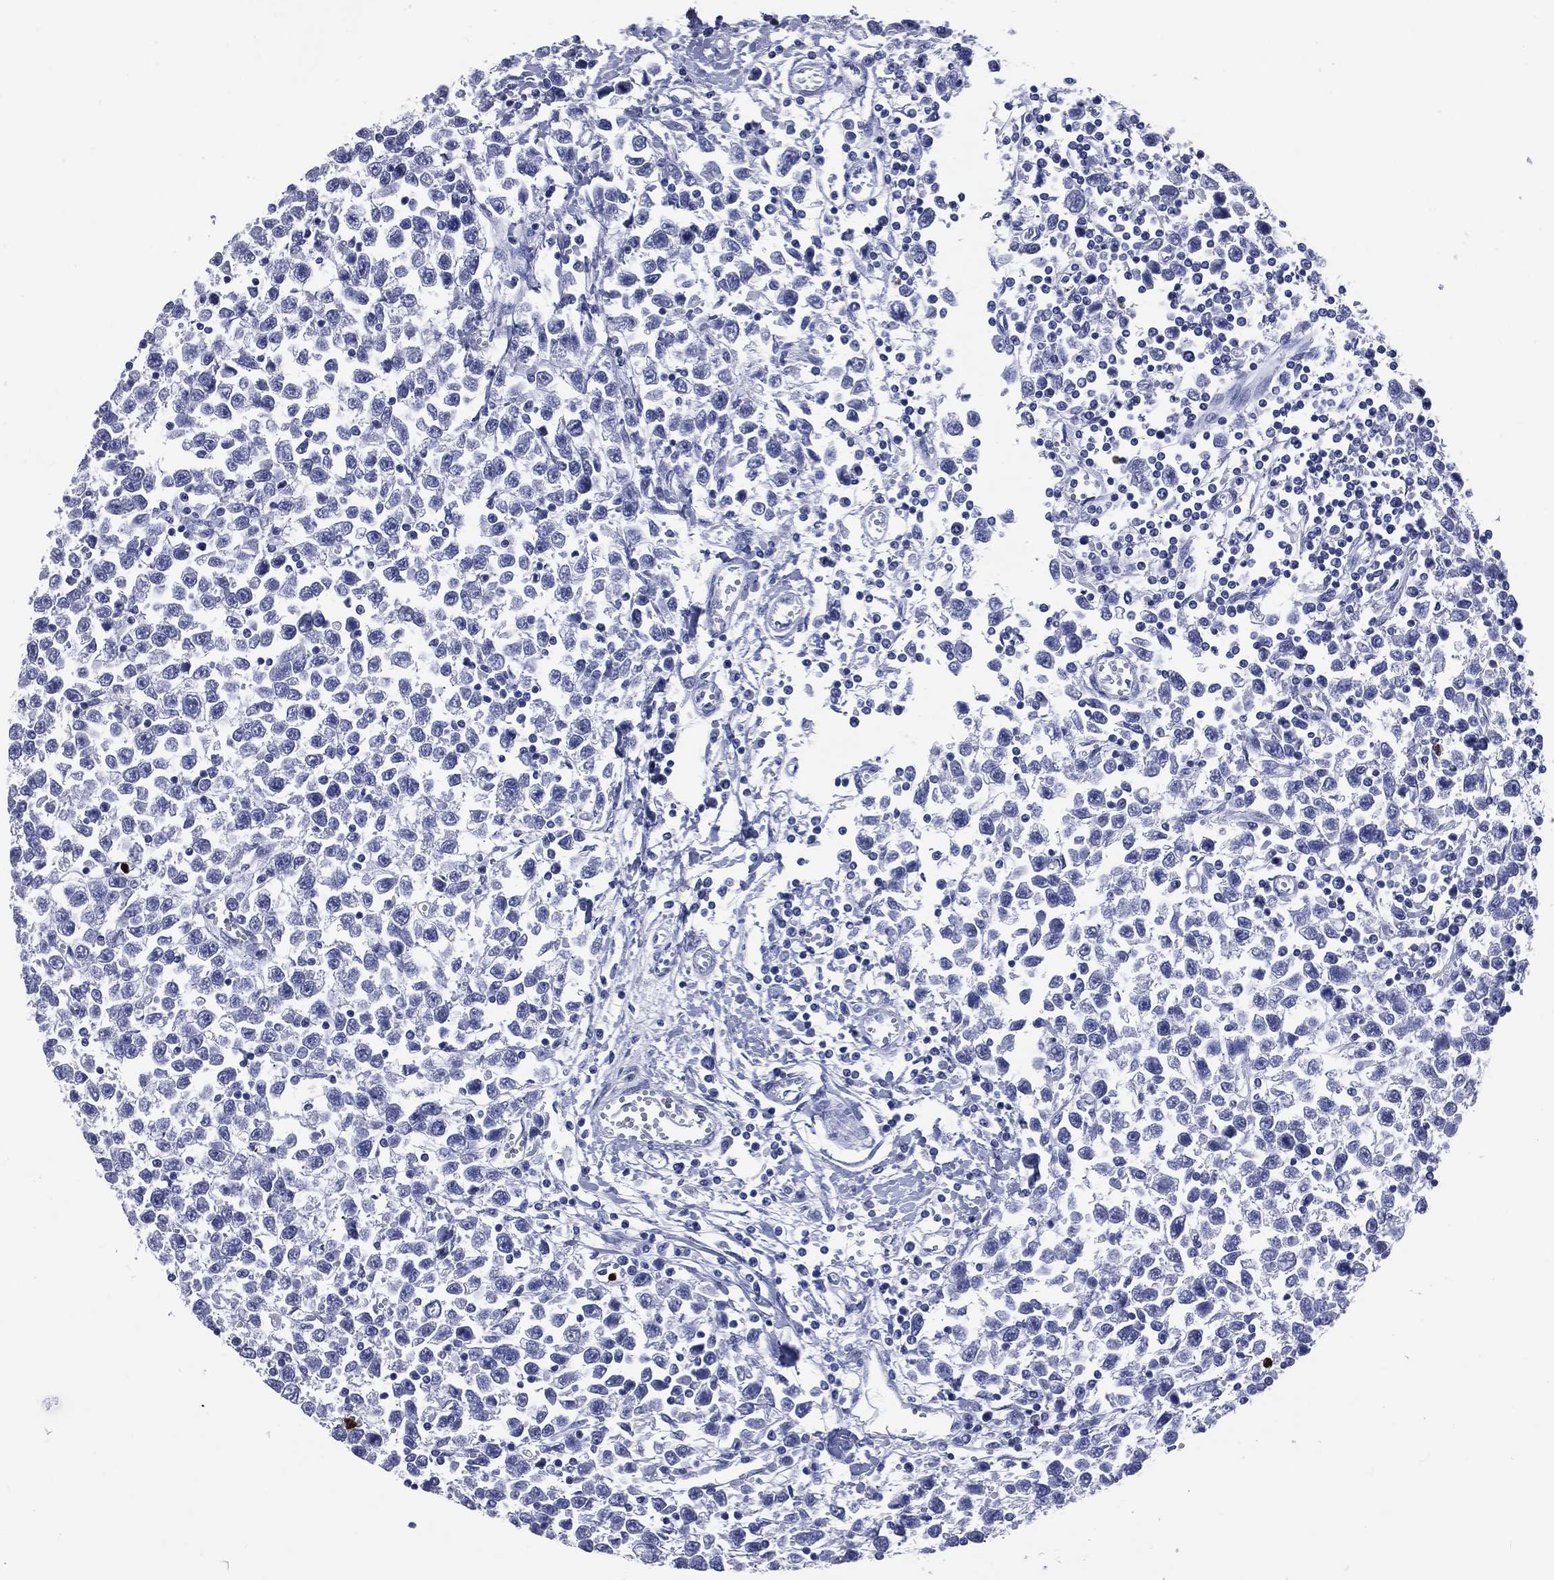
{"staining": {"intensity": "negative", "quantity": "none", "location": "none"}, "tissue": "testis cancer", "cell_type": "Tumor cells", "image_type": "cancer", "snomed": [{"axis": "morphology", "description": "Seminoma, NOS"}, {"axis": "topography", "description": "Testis"}], "caption": "High magnification brightfield microscopy of testis cancer (seminoma) stained with DAB (brown) and counterstained with hematoxylin (blue): tumor cells show no significant expression. Brightfield microscopy of immunohistochemistry stained with DAB (brown) and hematoxylin (blue), captured at high magnification.", "gene": "PGLYRP1", "patient": {"sex": "male", "age": 34}}